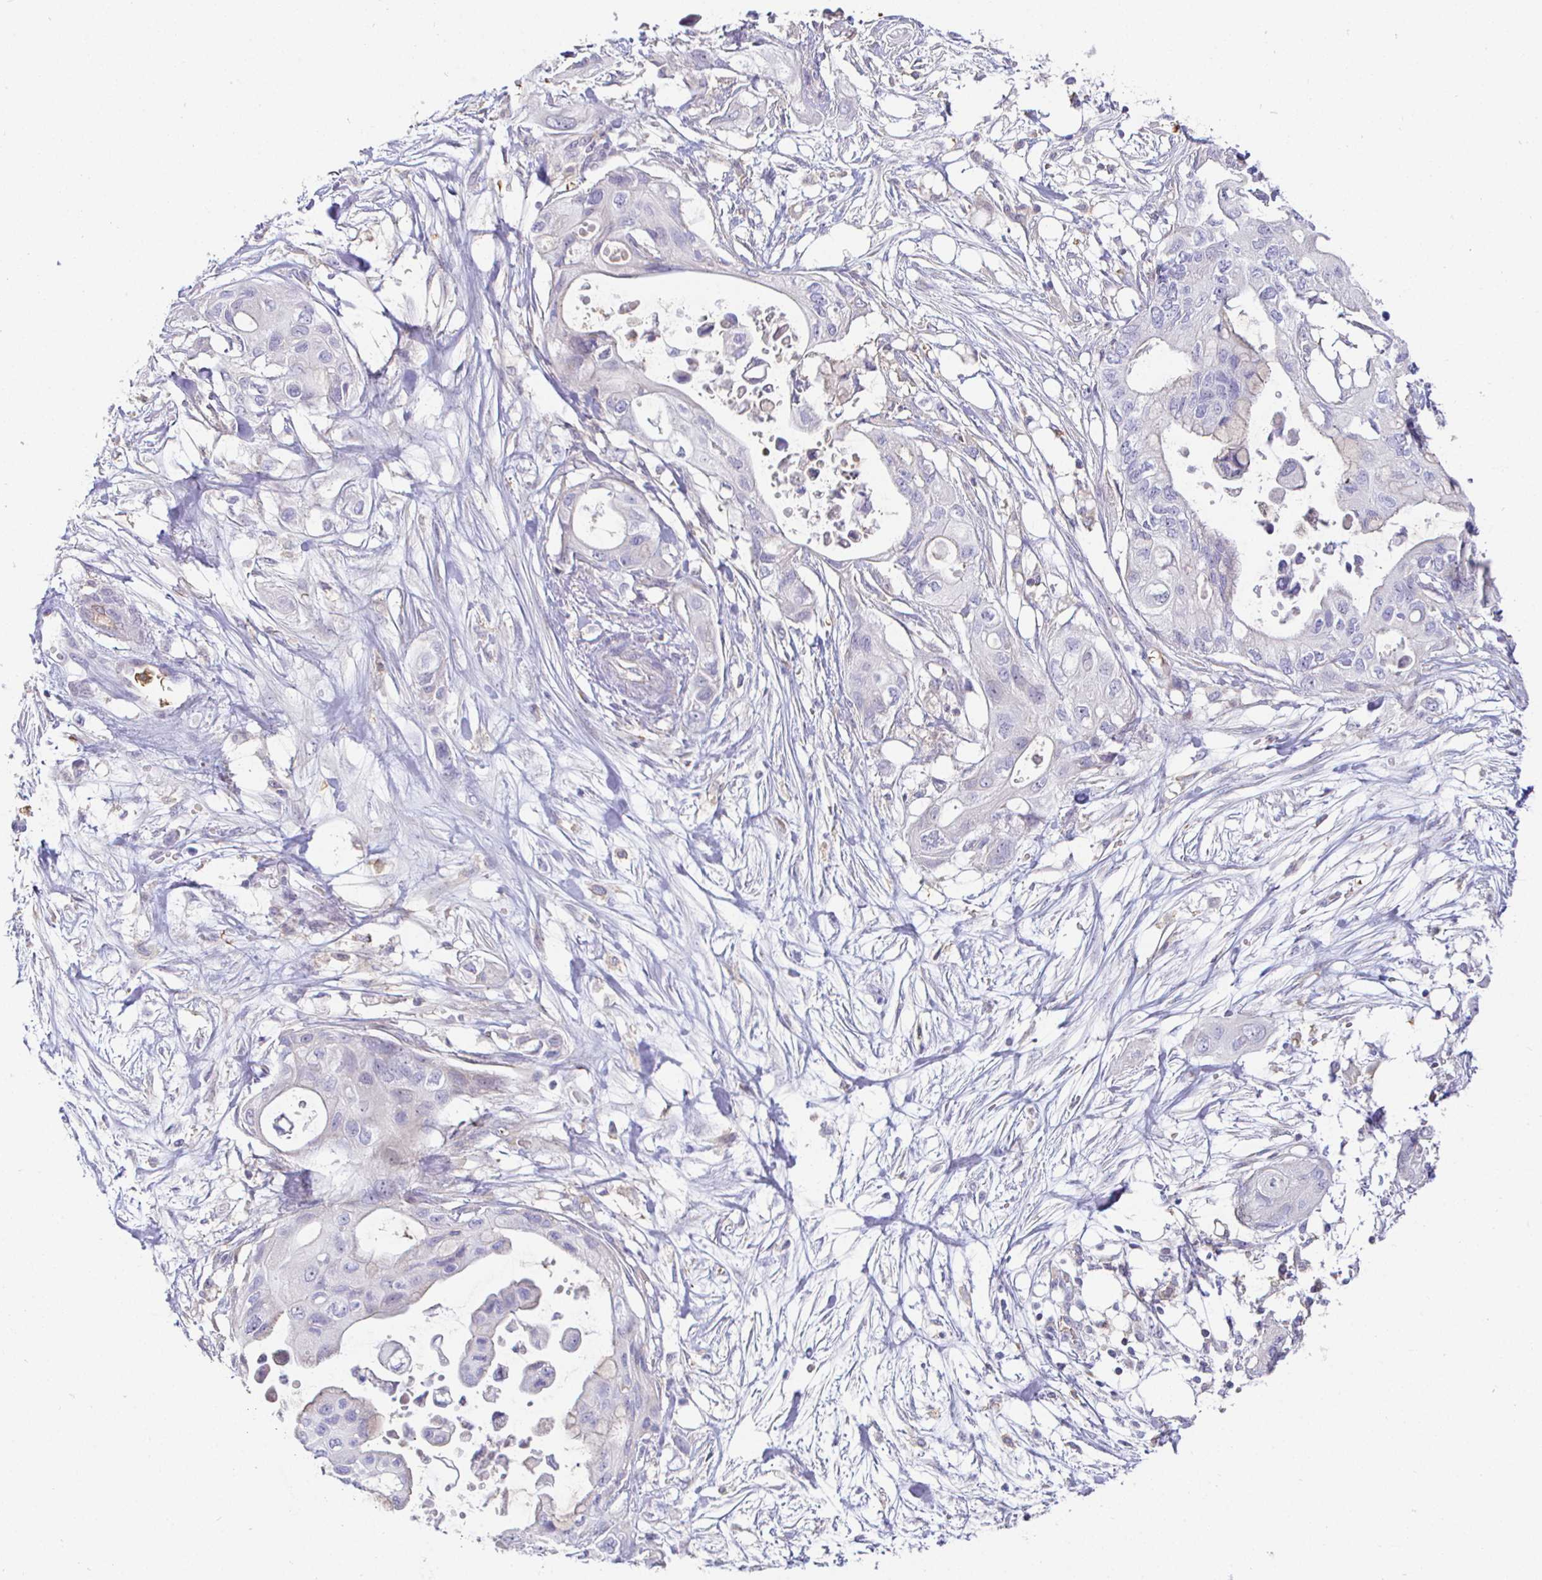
{"staining": {"intensity": "negative", "quantity": "none", "location": "none"}, "tissue": "pancreatic cancer", "cell_type": "Tumor cells", "image_type": "cancer", "snomed": [{"axis": "morphology", "description": "Adenocarcinoma, NOS"}, {"axis": "topography", "description": "Pancreas"}], "caption": "Human pancreatic adenocarcinoma stained for a protein using immunohistochemistry displays no expression in tumor cells.", "gene": "SIRPA", "patient": {"sex": "female", "age": 63}}